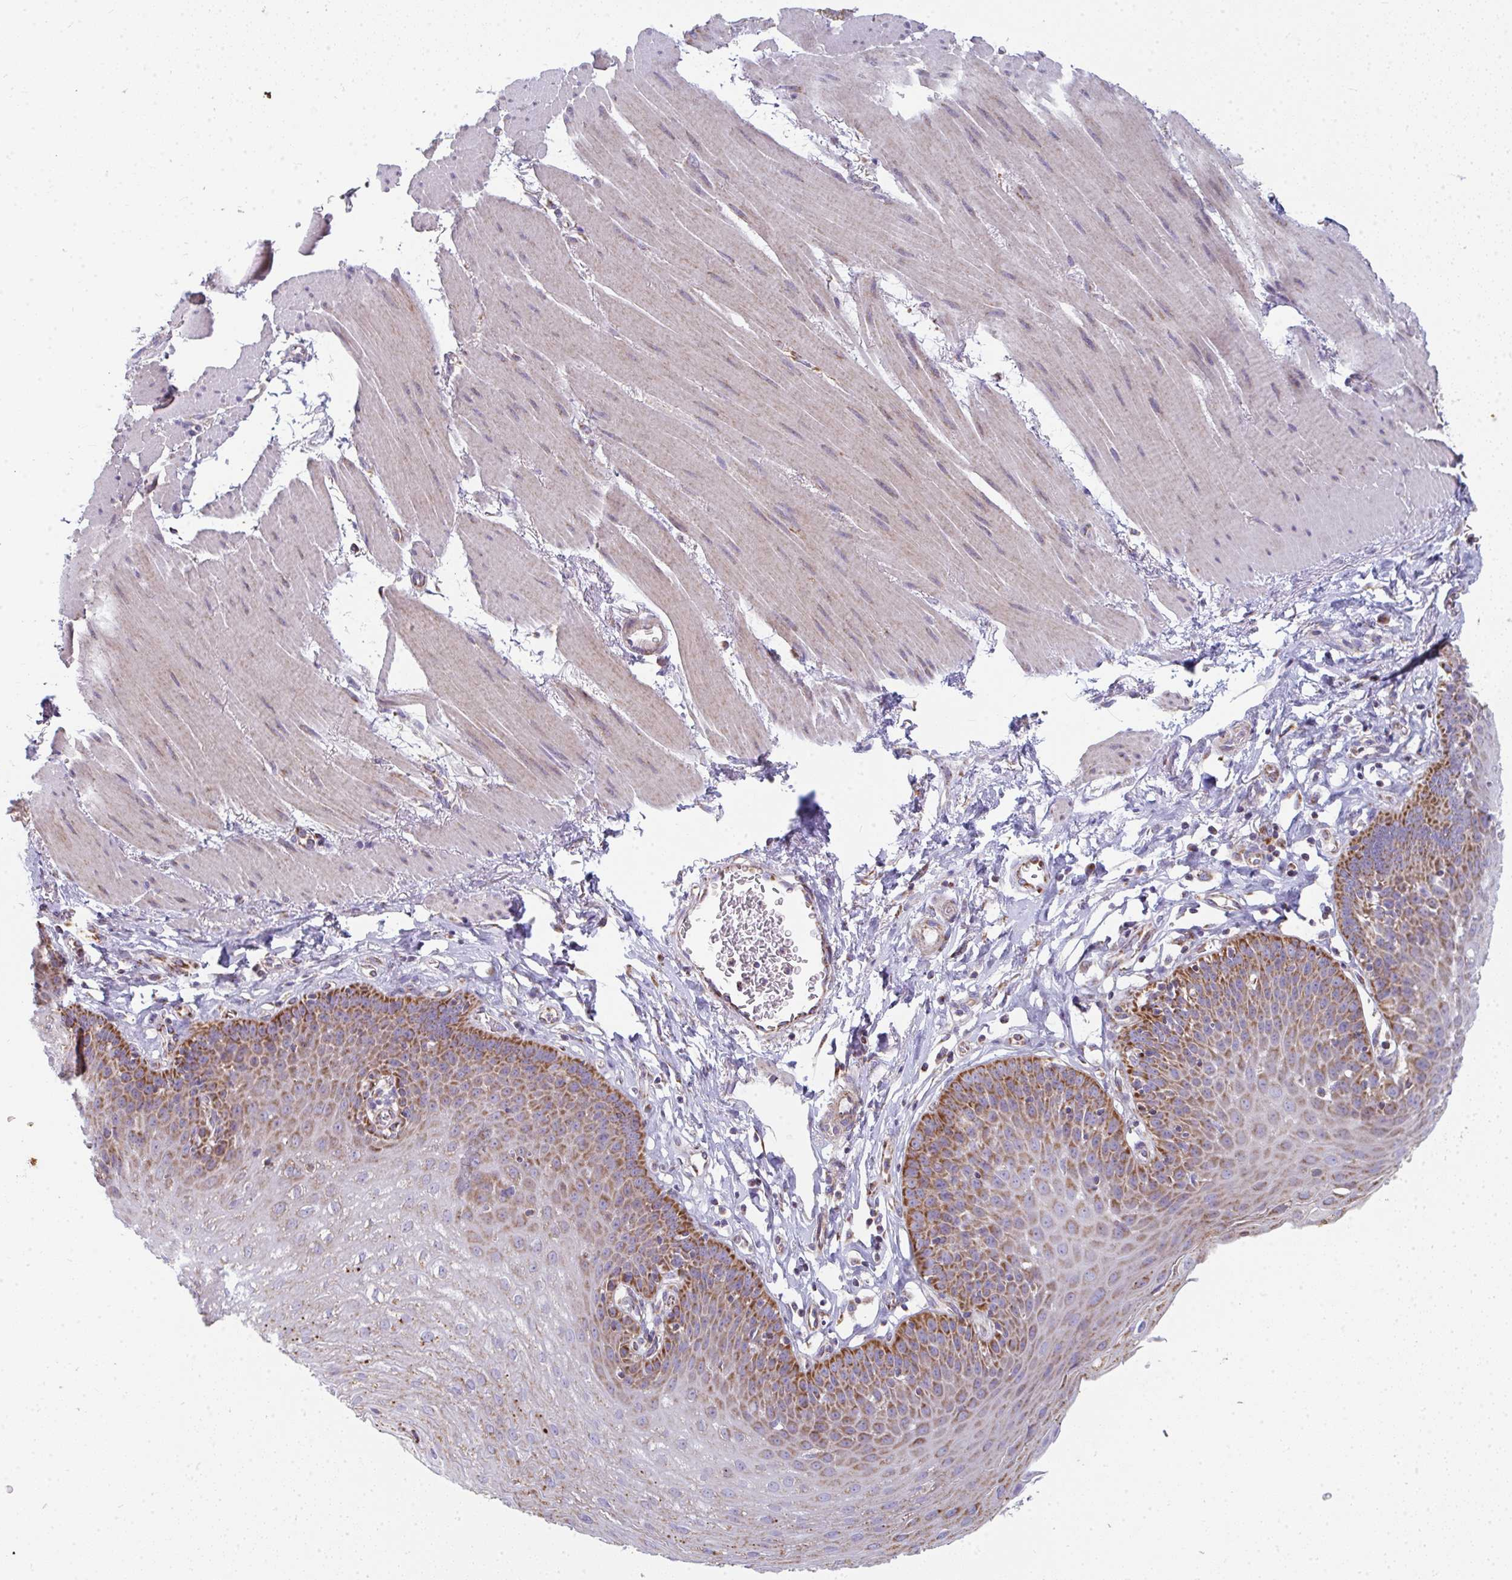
{"staining": {"intensity": "moderate", "quantity": "25%-75%", "location": "cytoplasmic/membranous"}, "tissue": "esophagus", "cell_type": "Squamous epithelial cells", "image_type": "normal", "snomed": [{"axis": "morphology", "description": "Normal tissue, NOS"}, {"axis": "topography", "description": "Esophagus"}], "caption": "Protein staining of normal esophagus shows moderate cytoplasmic/membranous positivity in about 25%-75% of squamous epithelial cells. The staining is performed using DAB (3,3'-diaminobenzidine) brown chromogen to label protein expression. The nuclei are counter-stained blue using hematoxylin.", "gene": "FAHD1", "patient": {"sex": "female", "age": 81}}